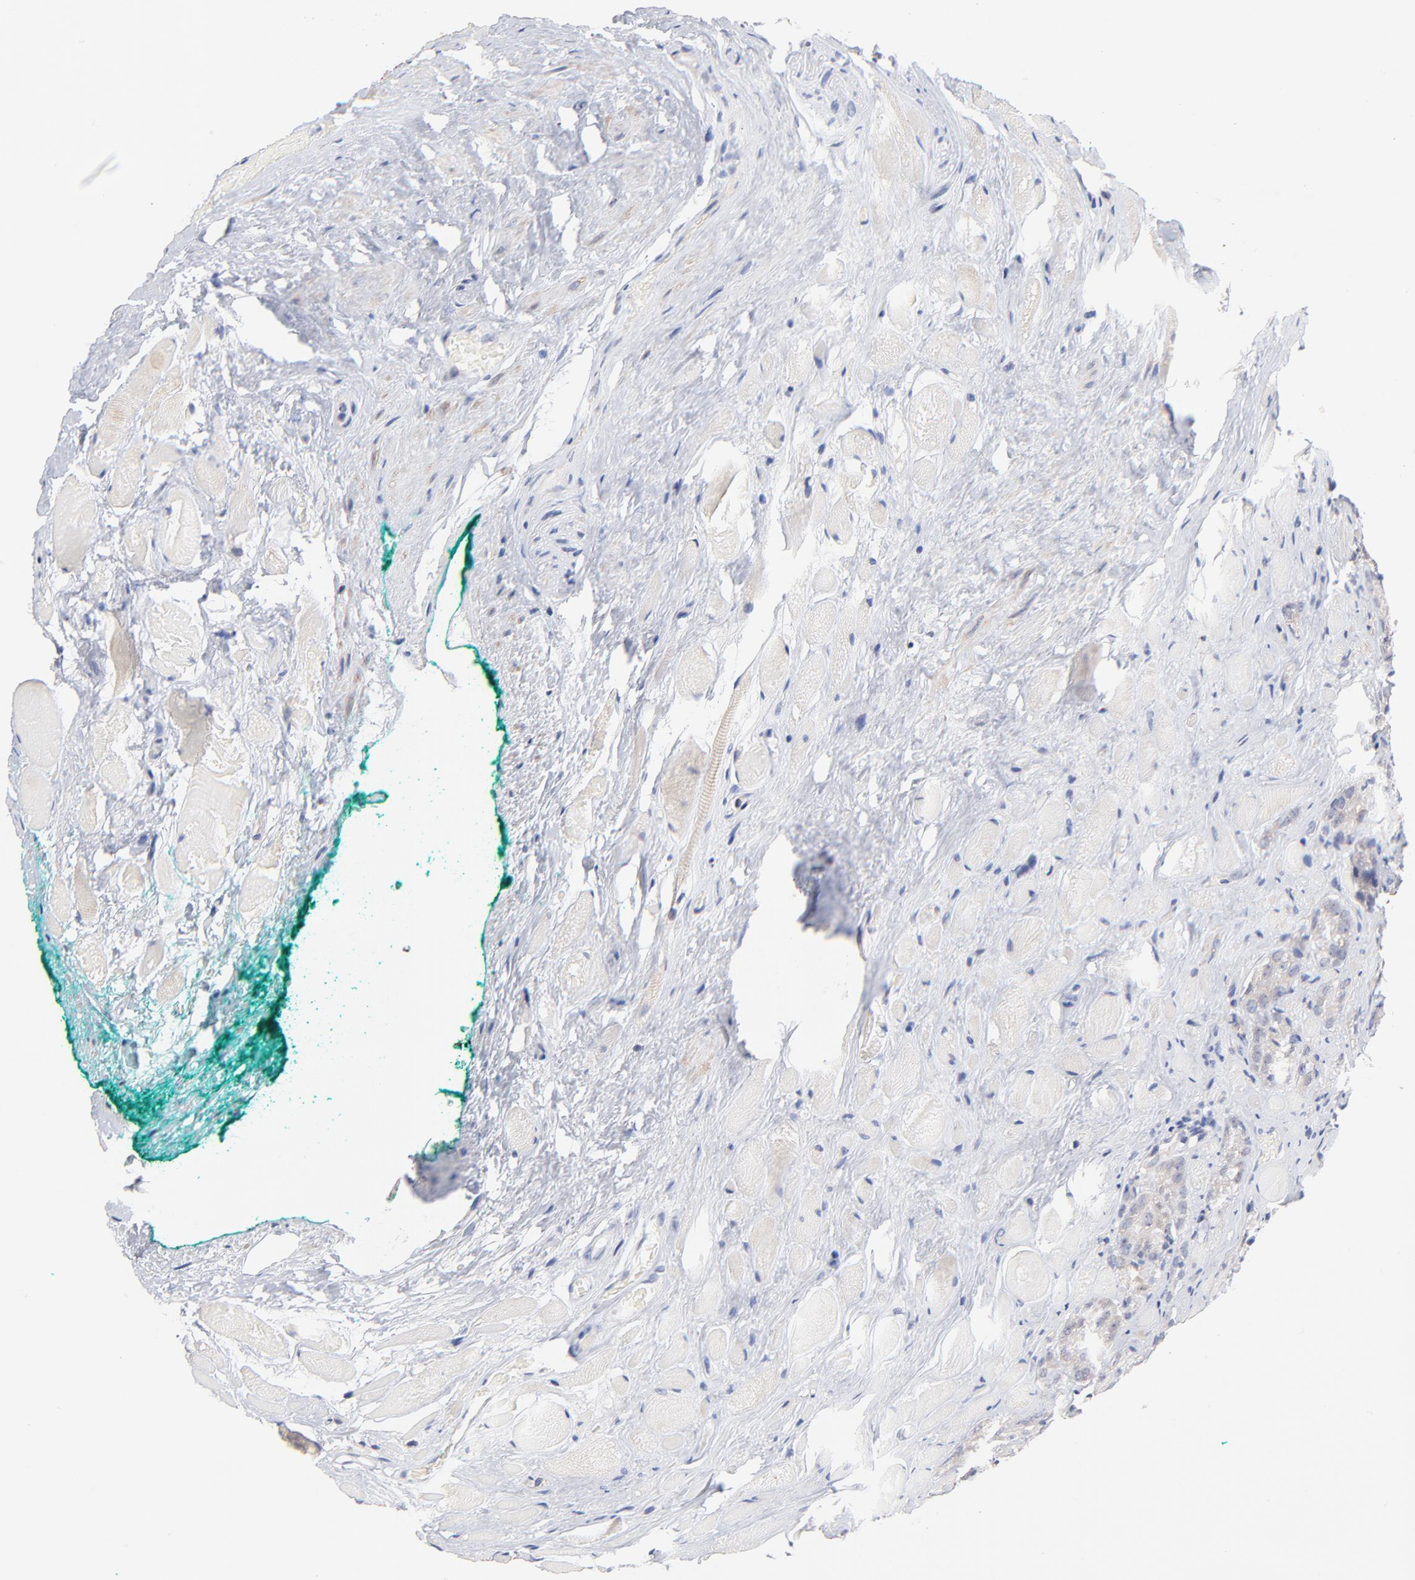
{"staining": {"intensity": "weak", "quantity": "<25%", "location": "cytoplasmic/membranous"}, "tissue": "prostate cancer", "cell_type": "Tumor cells", "image_type": "cancer", "snomed": [{"axis": "morphology", "description": "Adenocarcinoma, Medium grade"}, {"axis": "topography", "description": "Prostate"}], "caption": "An IHC photomicrograph of prostate cancer is shown. There is no staining in tumor cells of prostate cancer.", "gene": "TWNK", "patient": {"sex": "male", "age": 60}}